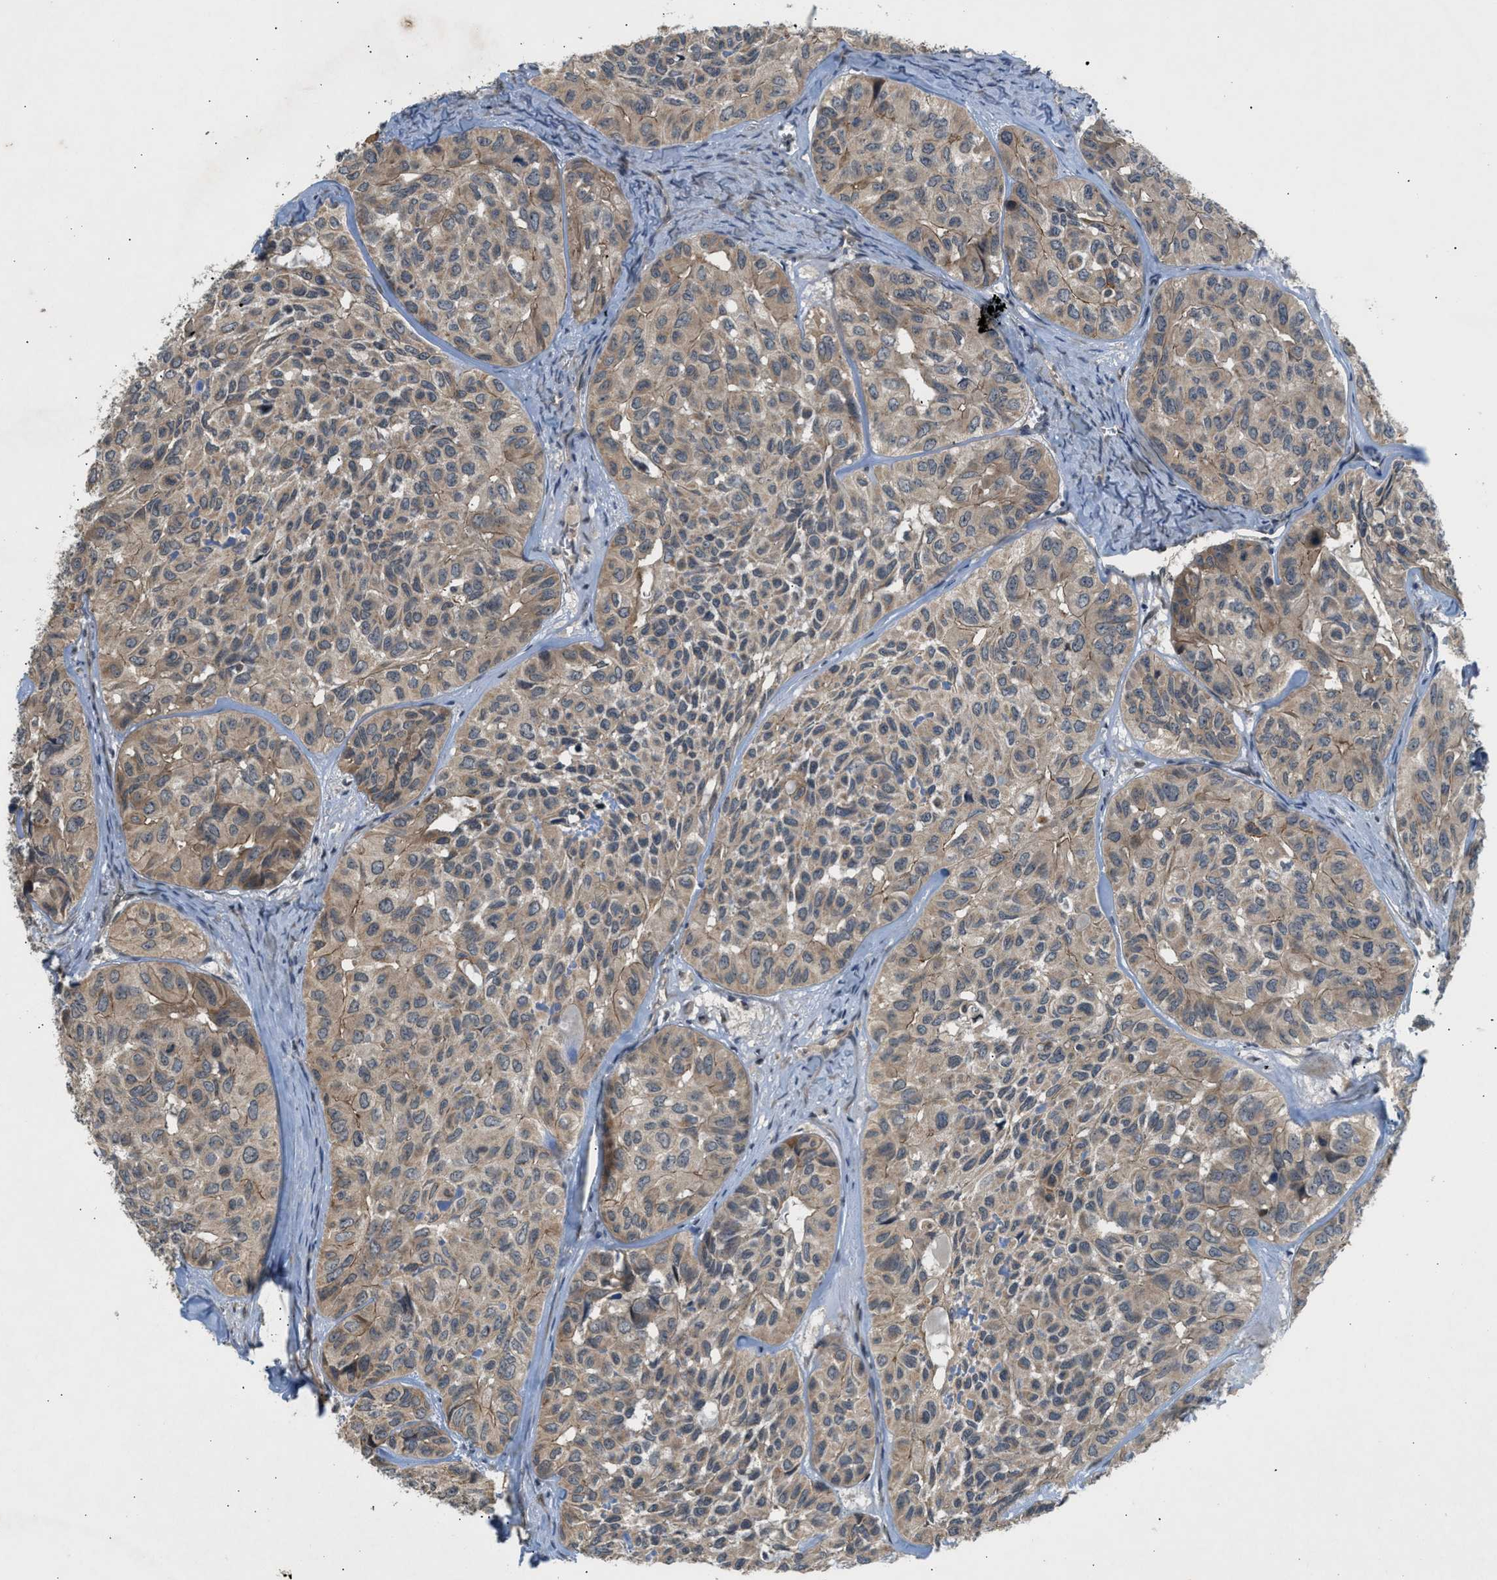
{"staining": {"intensity": "weak", "quantity": ">75%", "location": "cytoplasmic/membranous"}, "tissue": "head and neck cancer", "cell_type": "Tumor cells", "image_type": "cancer", "snomed": [{"axis": "morphology", "description": "Adenocarcinoma, NOS"}, {"axis": "topography", "description": "Salivary gland, NOS"}, {"axis": "topography", "description": "Head-Neck"}], "caption": "A low amount of weak cytoplasmic/membranous positivity is identified in about >75% of tumor cells in head and neck adenocarcinoma tissue. The protein of interest is shown in brown color, while the nuclei are stained blue.", "gene": "ADCY8", "patient": {"sex": "female", "age": 76}}